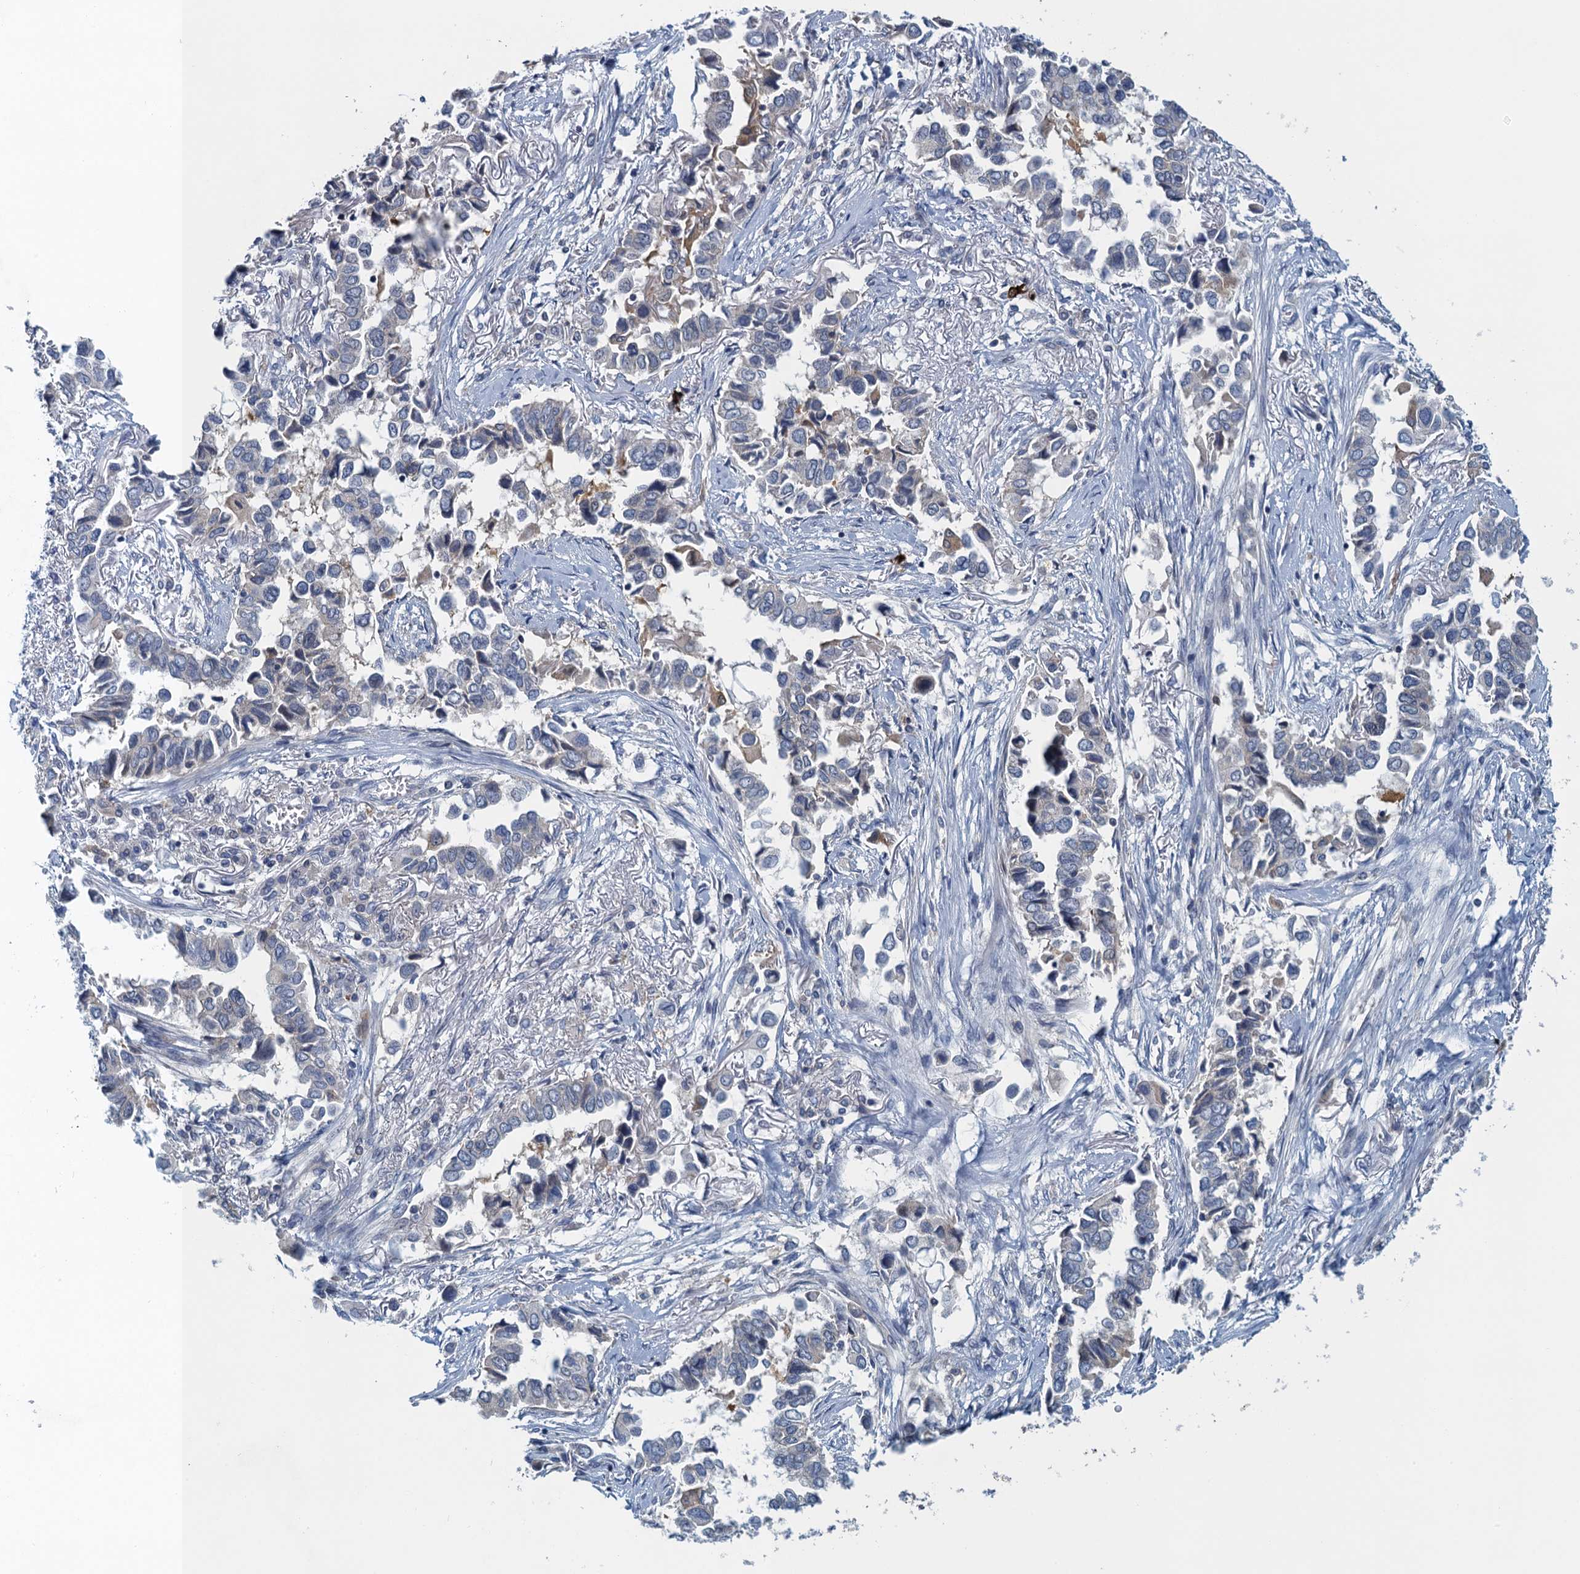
{"staining": {"intensity": "negative", "quantity": "none", "location": "none"}, "tissue": "lung cancer", "cell_type": "Tumor cells", "image_type": "cancer", "snomed": [{"axis": "morphology", "description": "Adenocarcinoma, NOS"}, {"axis": "topography", "description": "Lung"}], "caption": "DAB (3,3'-diaminobenzidine) immunohistochemical staining of human adenocarcinoma (lung) reveals no significant staining in tumor cells.", "gene": "NCKAP1L", "patient": {"sex": "female", "age": 76}}